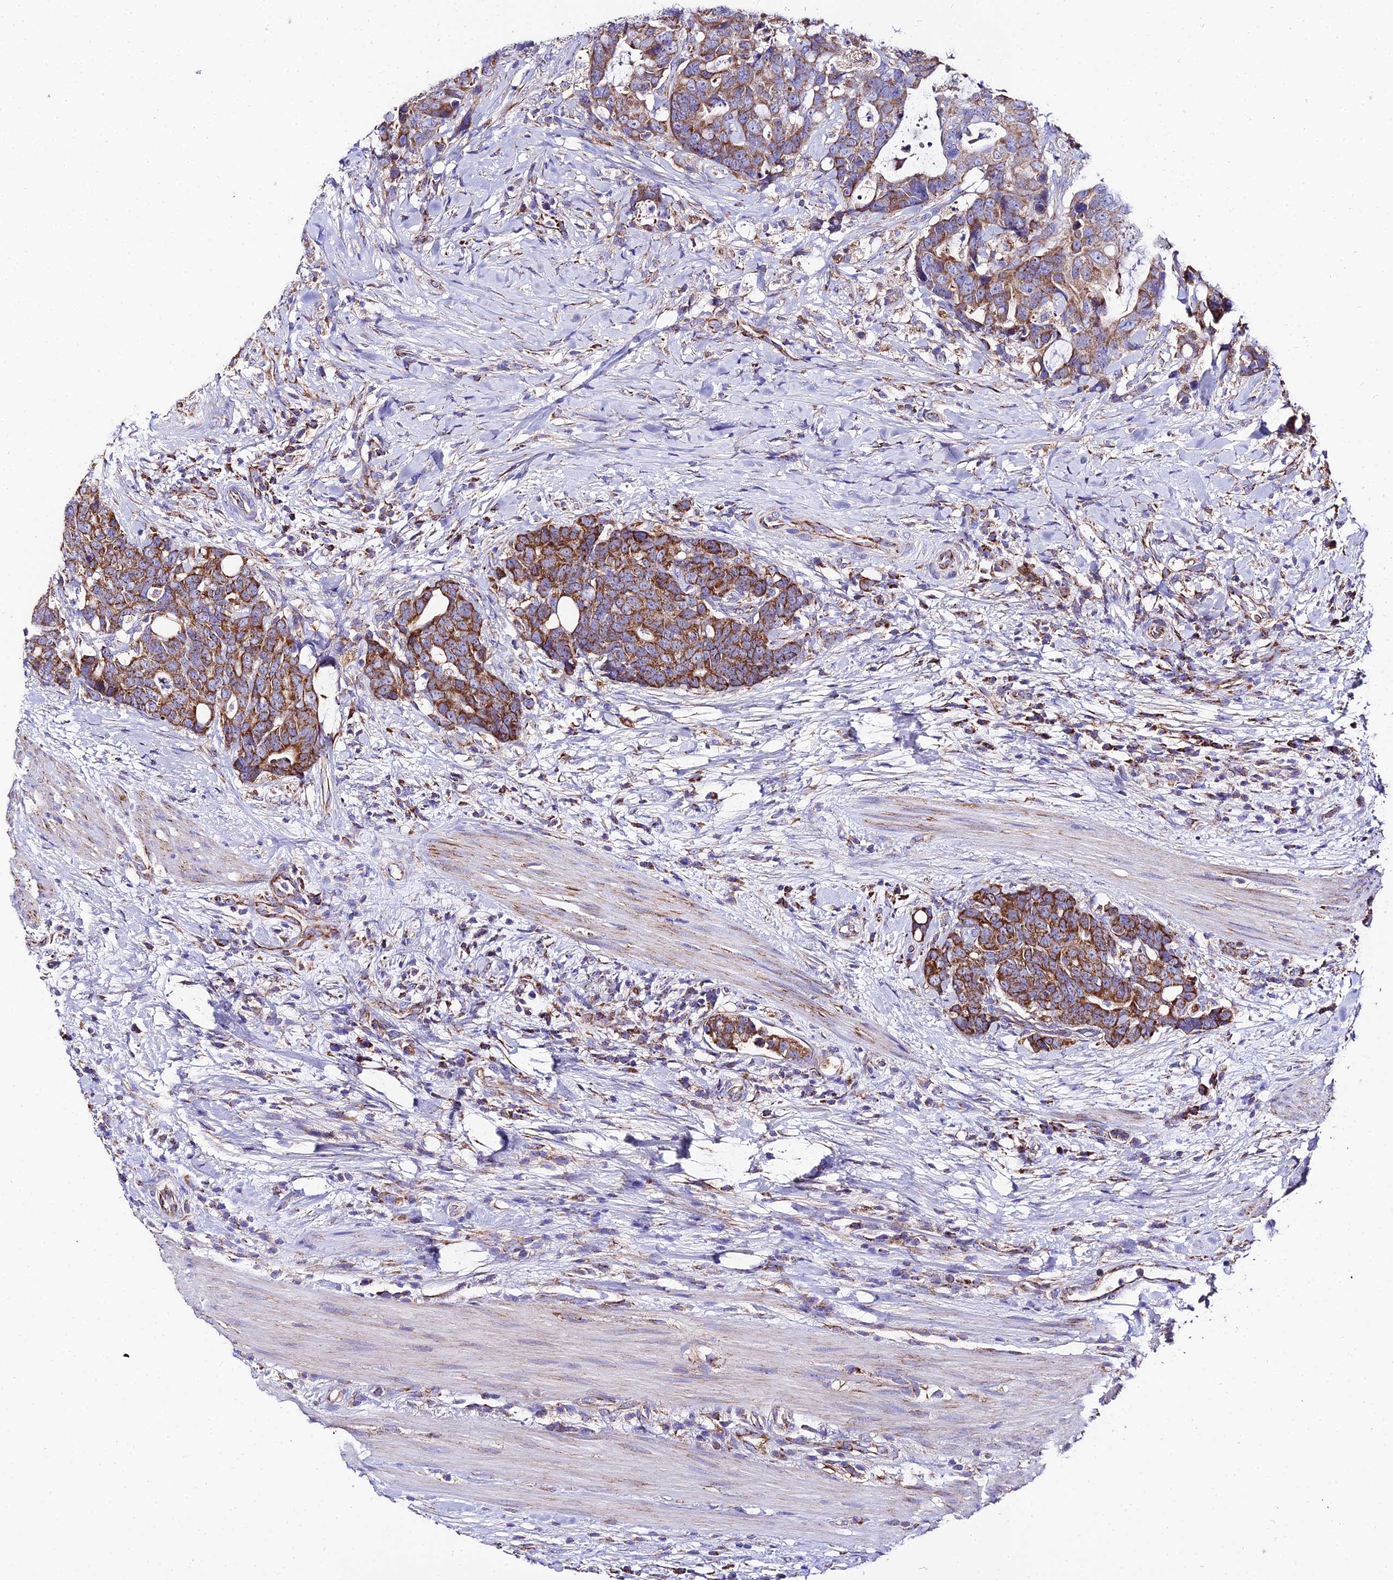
{"staining": {"intensity": "moderate", "quantity": ">75%", "location": "cytoplasmic/membranous"}, "tissue": "colorectal cancer", "cell_type": "Tumor cells", "image_type": "cancer", "snomed": [{"axis": "morphology", "description": "Adenocarcinoma, NOS"}, {"axis": "topography", "description": "Colon"}], "caption": "Adenocarcinoma (colorectal) stained with a brown dye reveals moderate cytoplasmic/membranous positive positivity in approximately >75% of tumor cells.", "gene": "OCIAD1", "patient": {"sex": "female", "age": 82}}